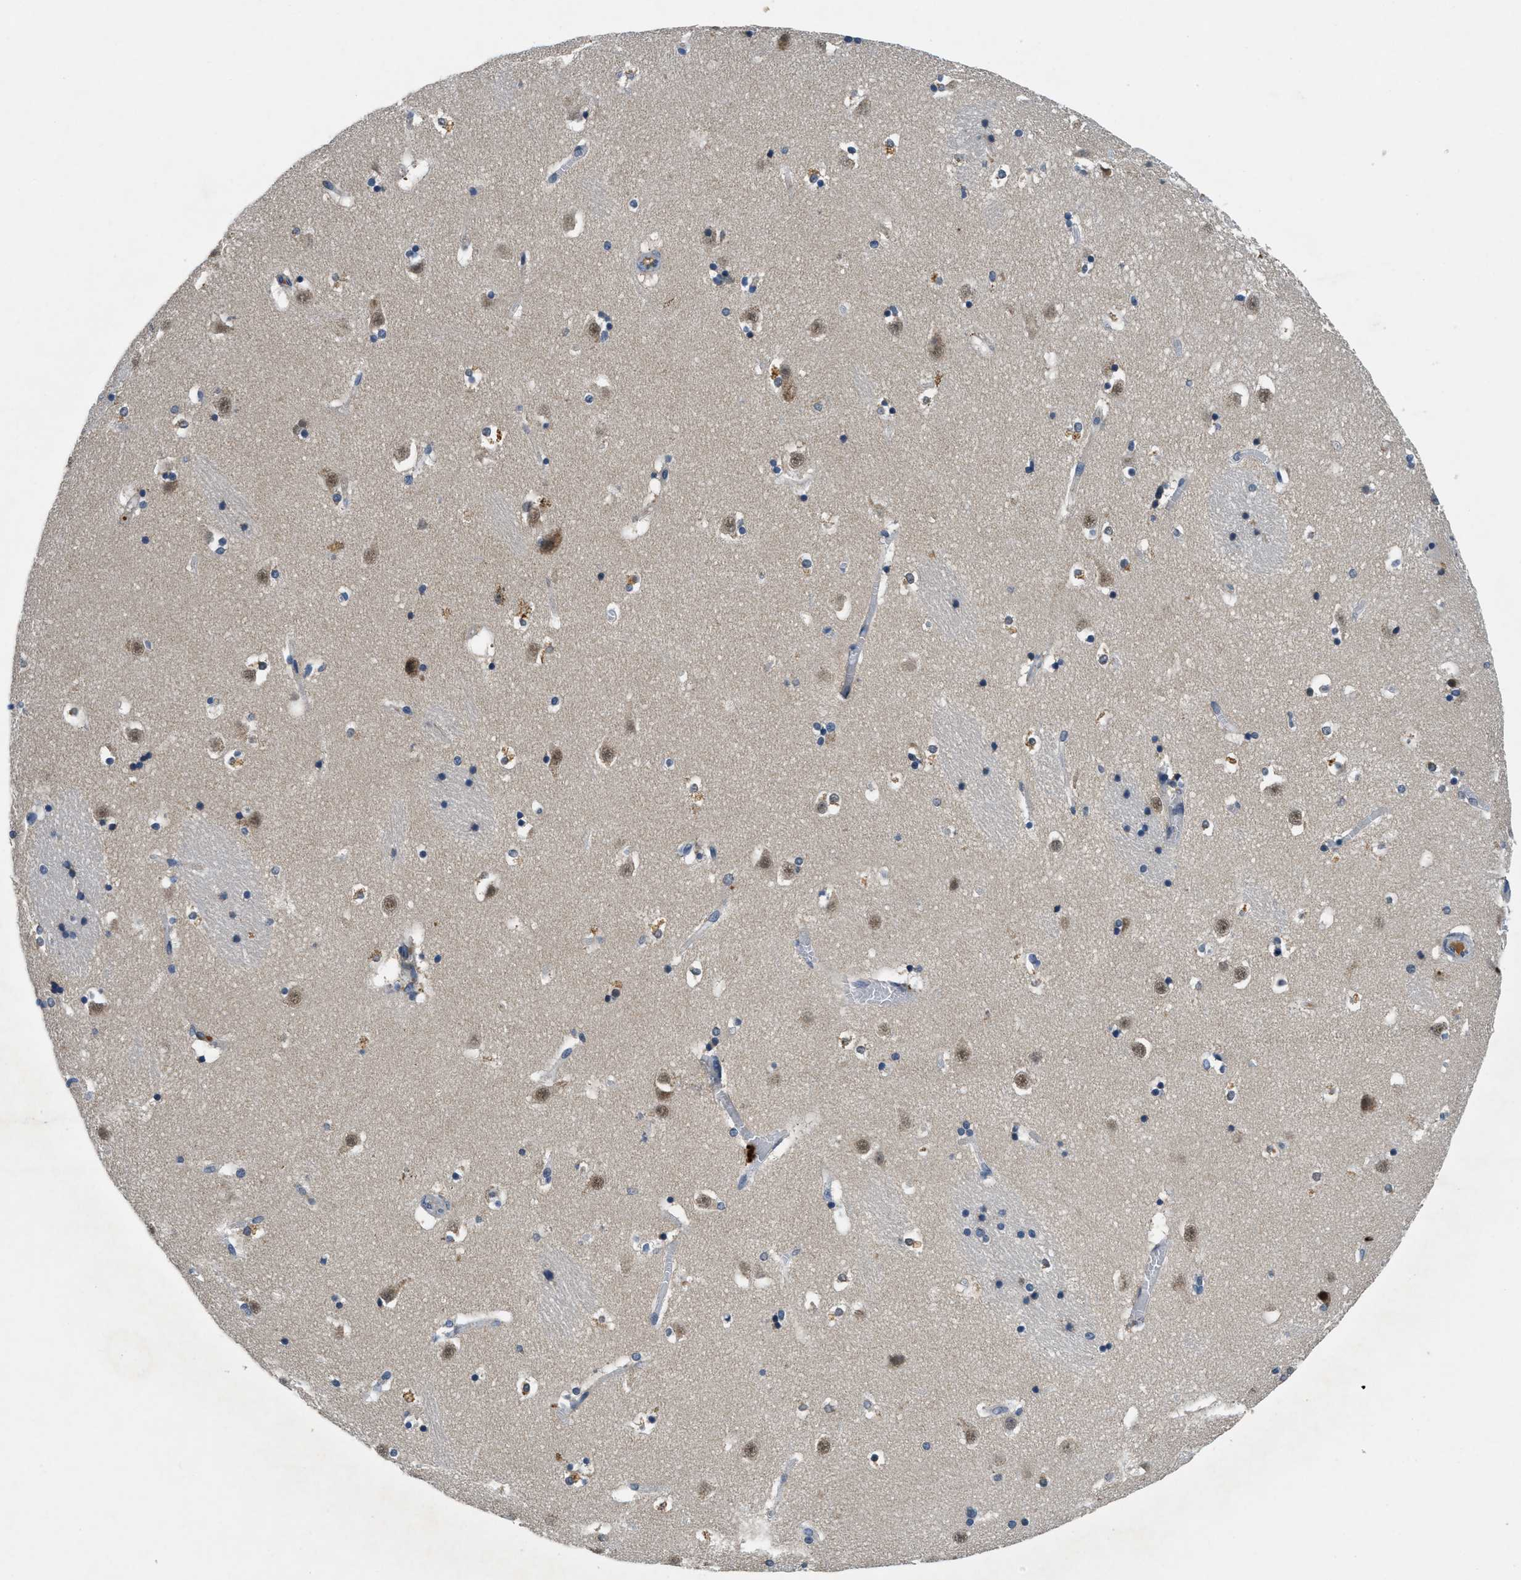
{"staining": {"intensity": "moderate", "quantity": "<25%", "location": "cytoplasmic/membranous"}, "tissue": "caudate", "cell_type": "Glial cells", "image_type": "normal", "snomed": [{"axis": "morphology", "description": "Normal tissue, NOS"}, {"axis": "topography", "description": "Lateral ventricle wall"}], "caption": "Moderate cytoplasmic/membranous staining is seen in approximately <25% of glial cells in normal caudate.", "gene": "PNKD", "patient": {"sex": "male", "age": 45}}